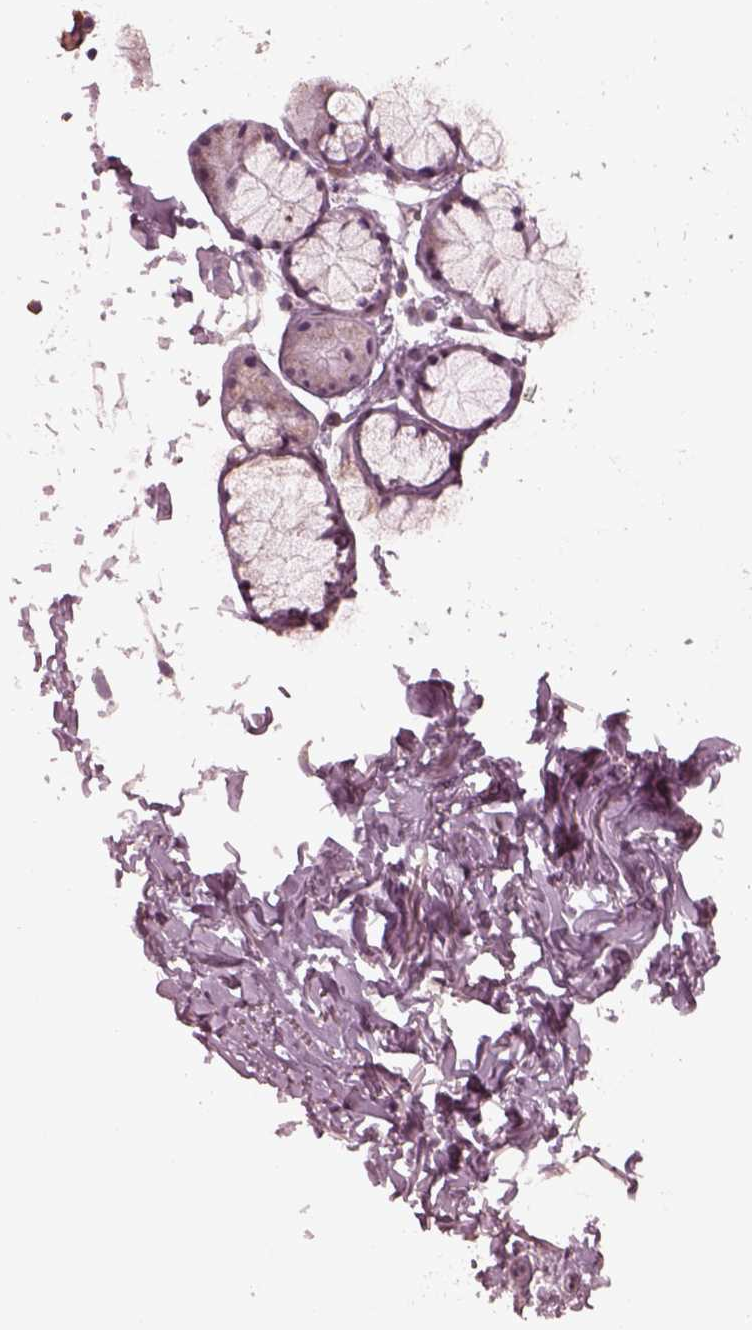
{"staining": {"intensity": "negative", "quantity": "none", "location": "none"}, "tissue": "soft tissue", "cell_type": "Chondrocytes", "image_type": "normal", "snomed": [{"axis": "morphology", "description": "Normal tissue, NOS"}, {"axis": "topography", "description": "Cartilage tissue"}, {"axis": "topography", "description": "Bronchus"}], "caption": "Immunohistochemistry of normal soft tissue displays no positivity in chondrocytes. Brightfield microscopy of immunohistochemistry stained with DAB (3,3'-diaminobenzidine) (brown) and hematoxylin (blue), captured at high magnification.", "gene": "KIF6", "patient": {"sex": "female", "age": 79}}